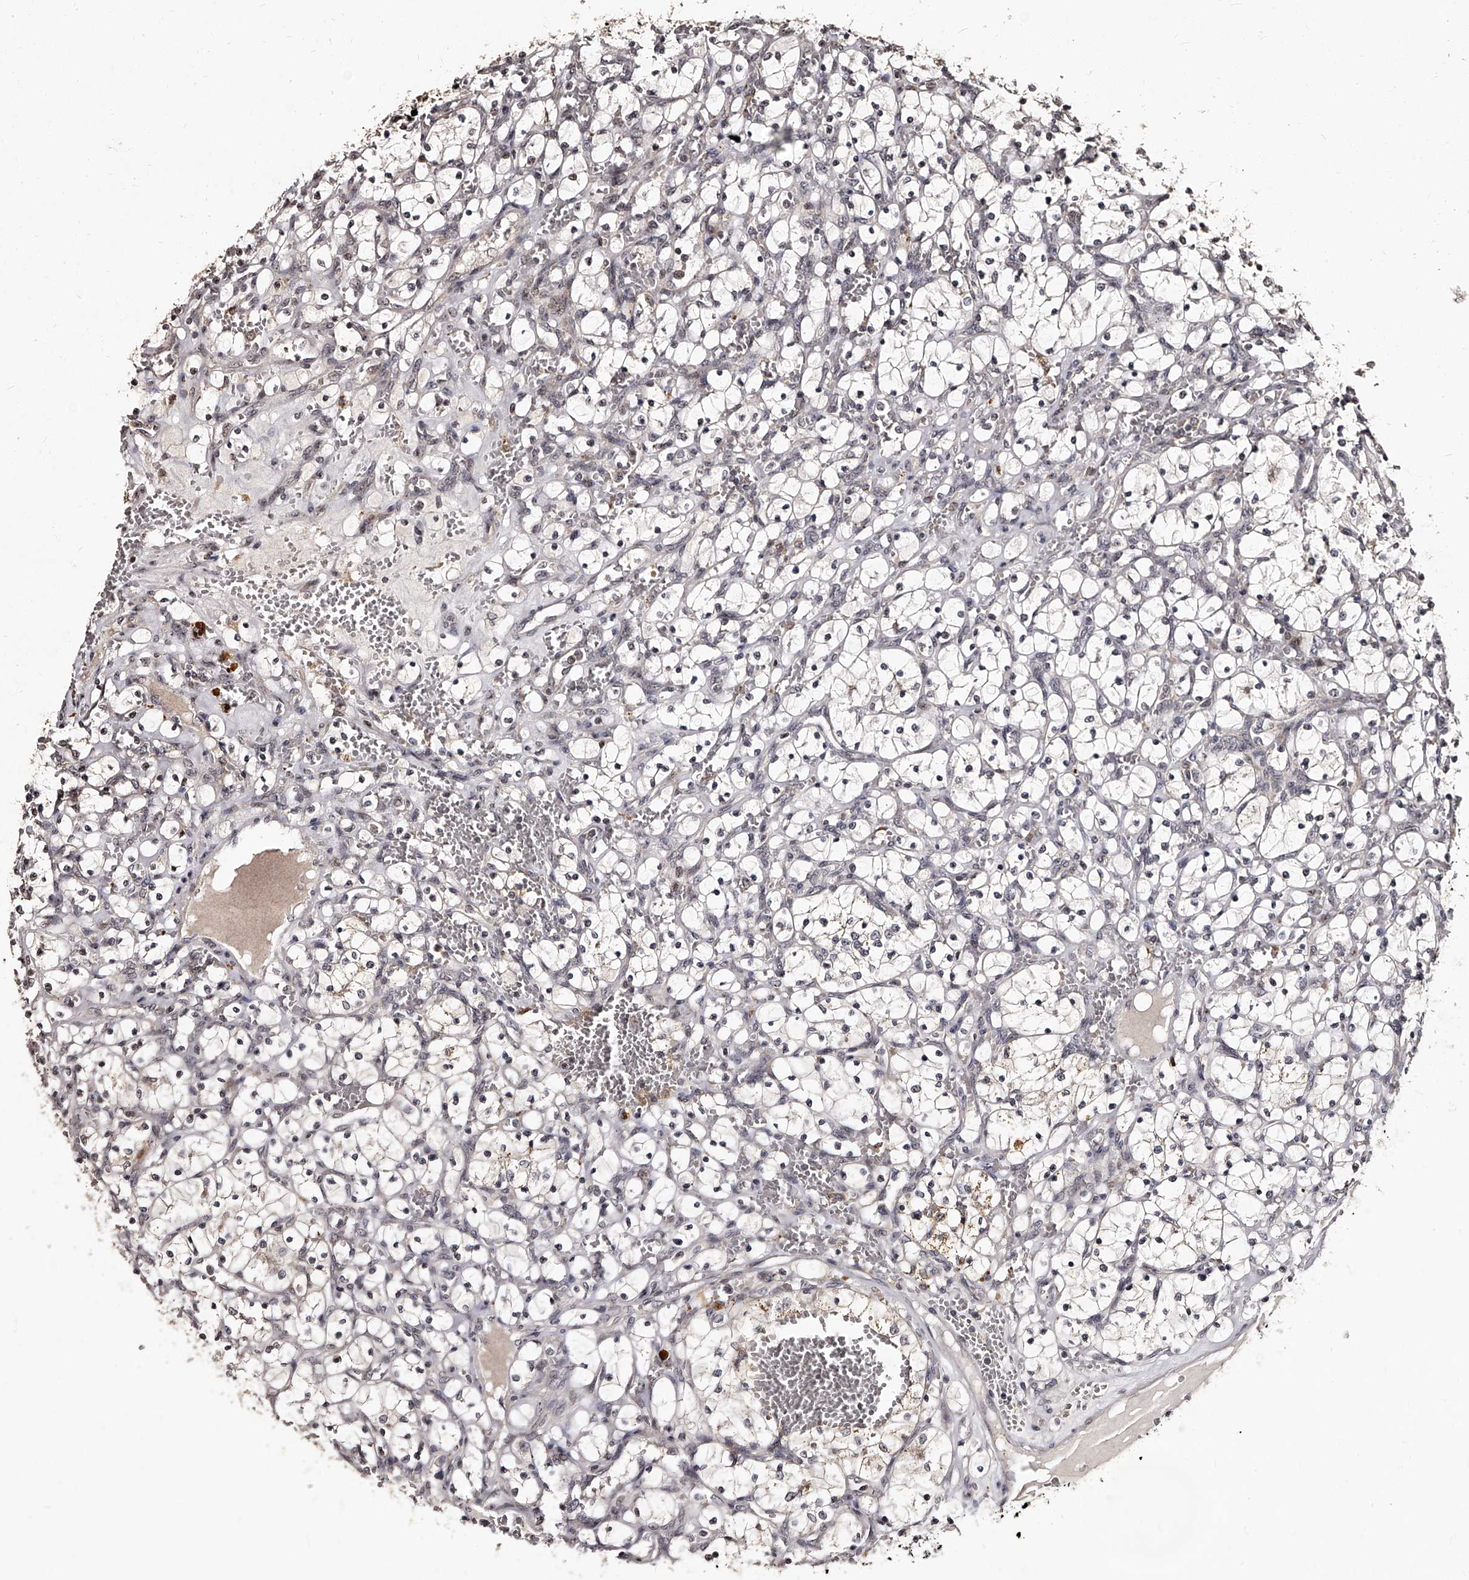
{"staining": {"intensity": "negative", "quantity": "none", "location": "none"}, "tissue": "renal cancer", "cell_type": "Tumor cells", "image_type": "cancer", "snomed": [{"axis": "morphology", "description": "Adenocarcinoma, NOS"}, {"axis": "topography", "description": "Kidney"}], "caption": "Immunohistochemistry photomicrograph of neoplastic tissue: human renal cancer (adenocarcinoma) stained with DAB (3,3'-diaminobenzidine) demonstrates no significant protein expression in tumor cells.", "gene": "TSHR", "patient": {"sex": "female", "age": 69}}